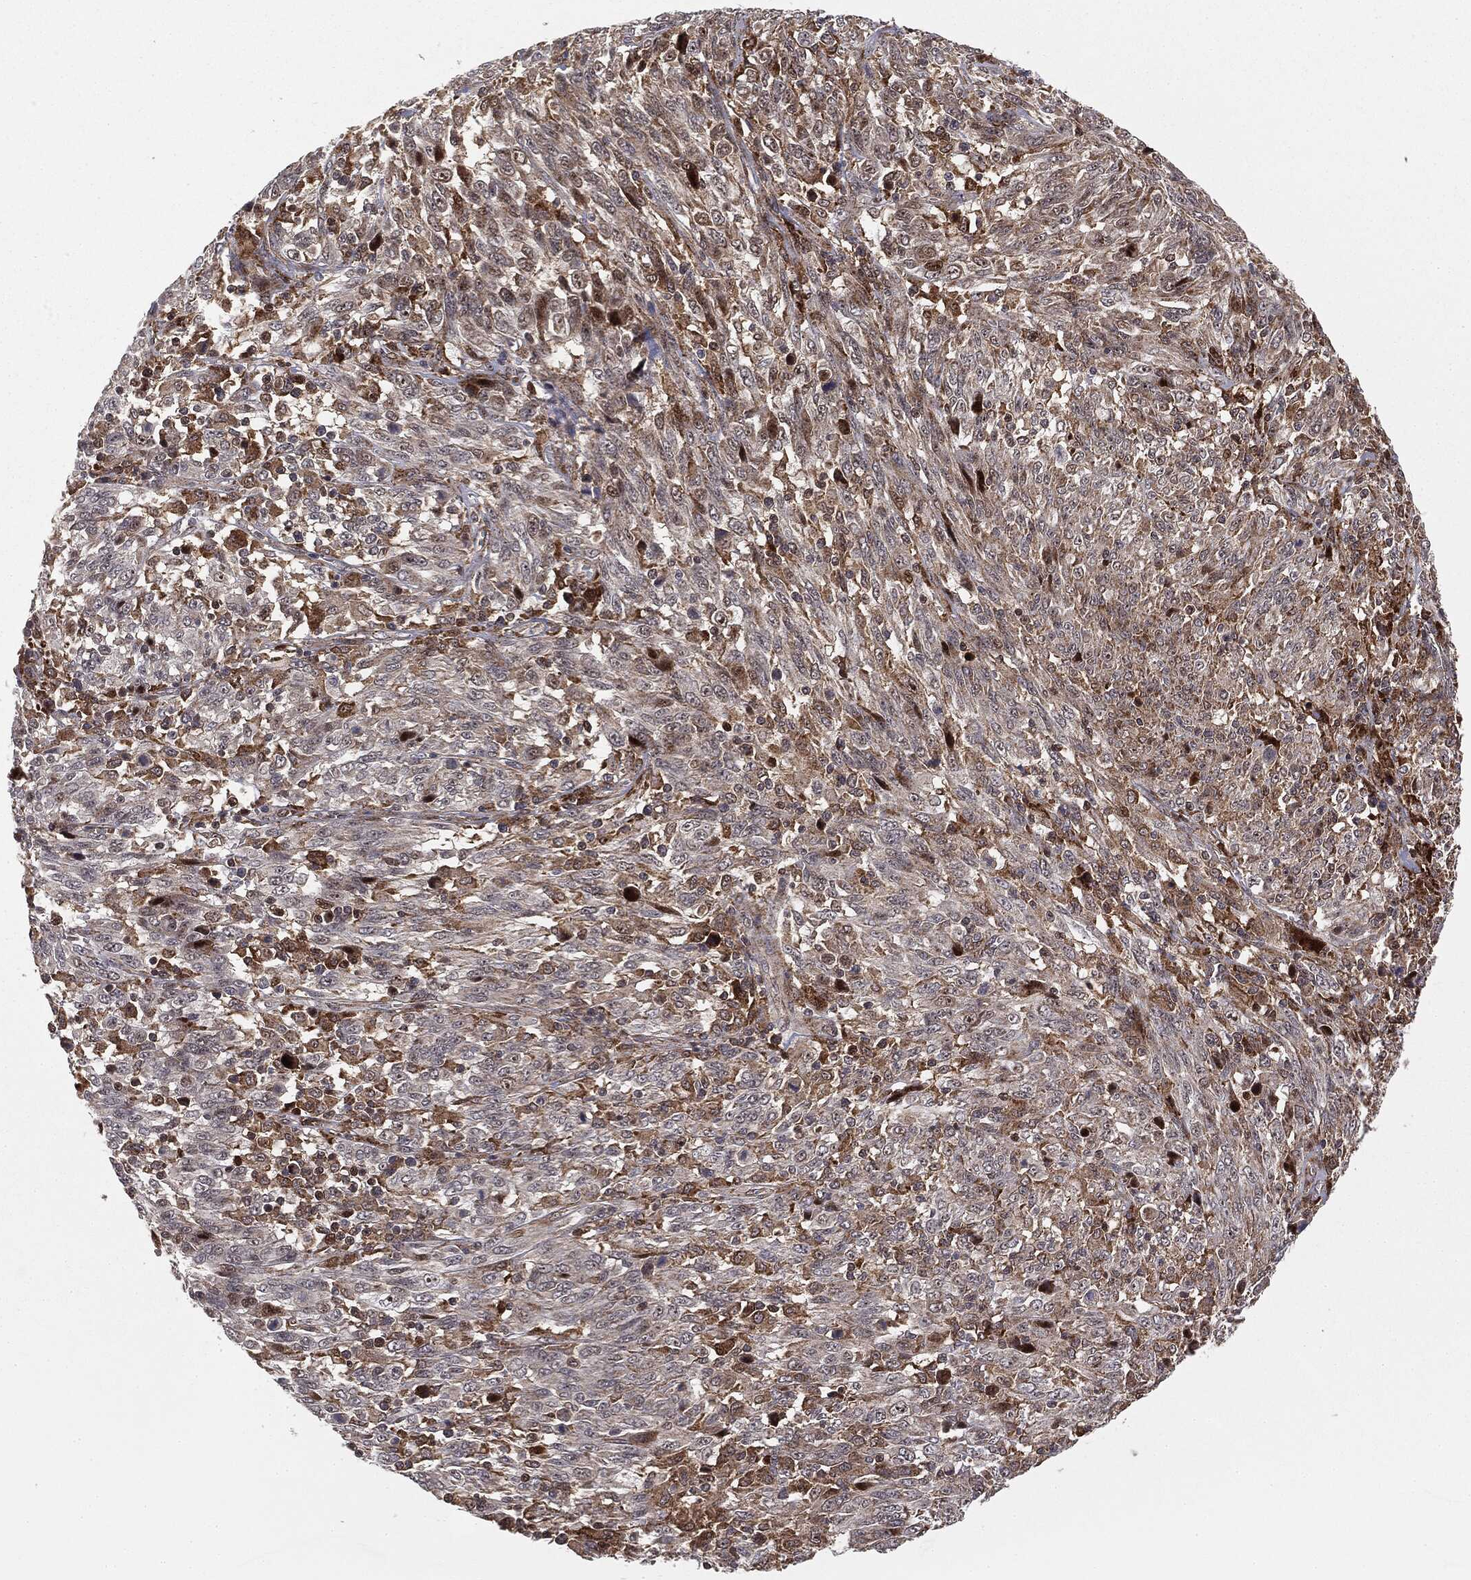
{"staining": {"intensity": "moderate", "quantity": "<25%", "location": "cytoplasmic/membranous"}, "tissue": "melanoma", "cell_type": "Tumor cells", "image_type": "cancer", "snomed": [{"axis": "morphology", "description": "Malignant melanoma, NOS"}, {"axis": "topography", "description": "Skin"}], "caption": "About <25% of tumor cells in malignant melanoma display moderate cytoplasmic/membranous protein expression as visualized by brown immunohistochemical staining.", "gene": "PTEN", "patient": {"sex": "female", "age": 91}}